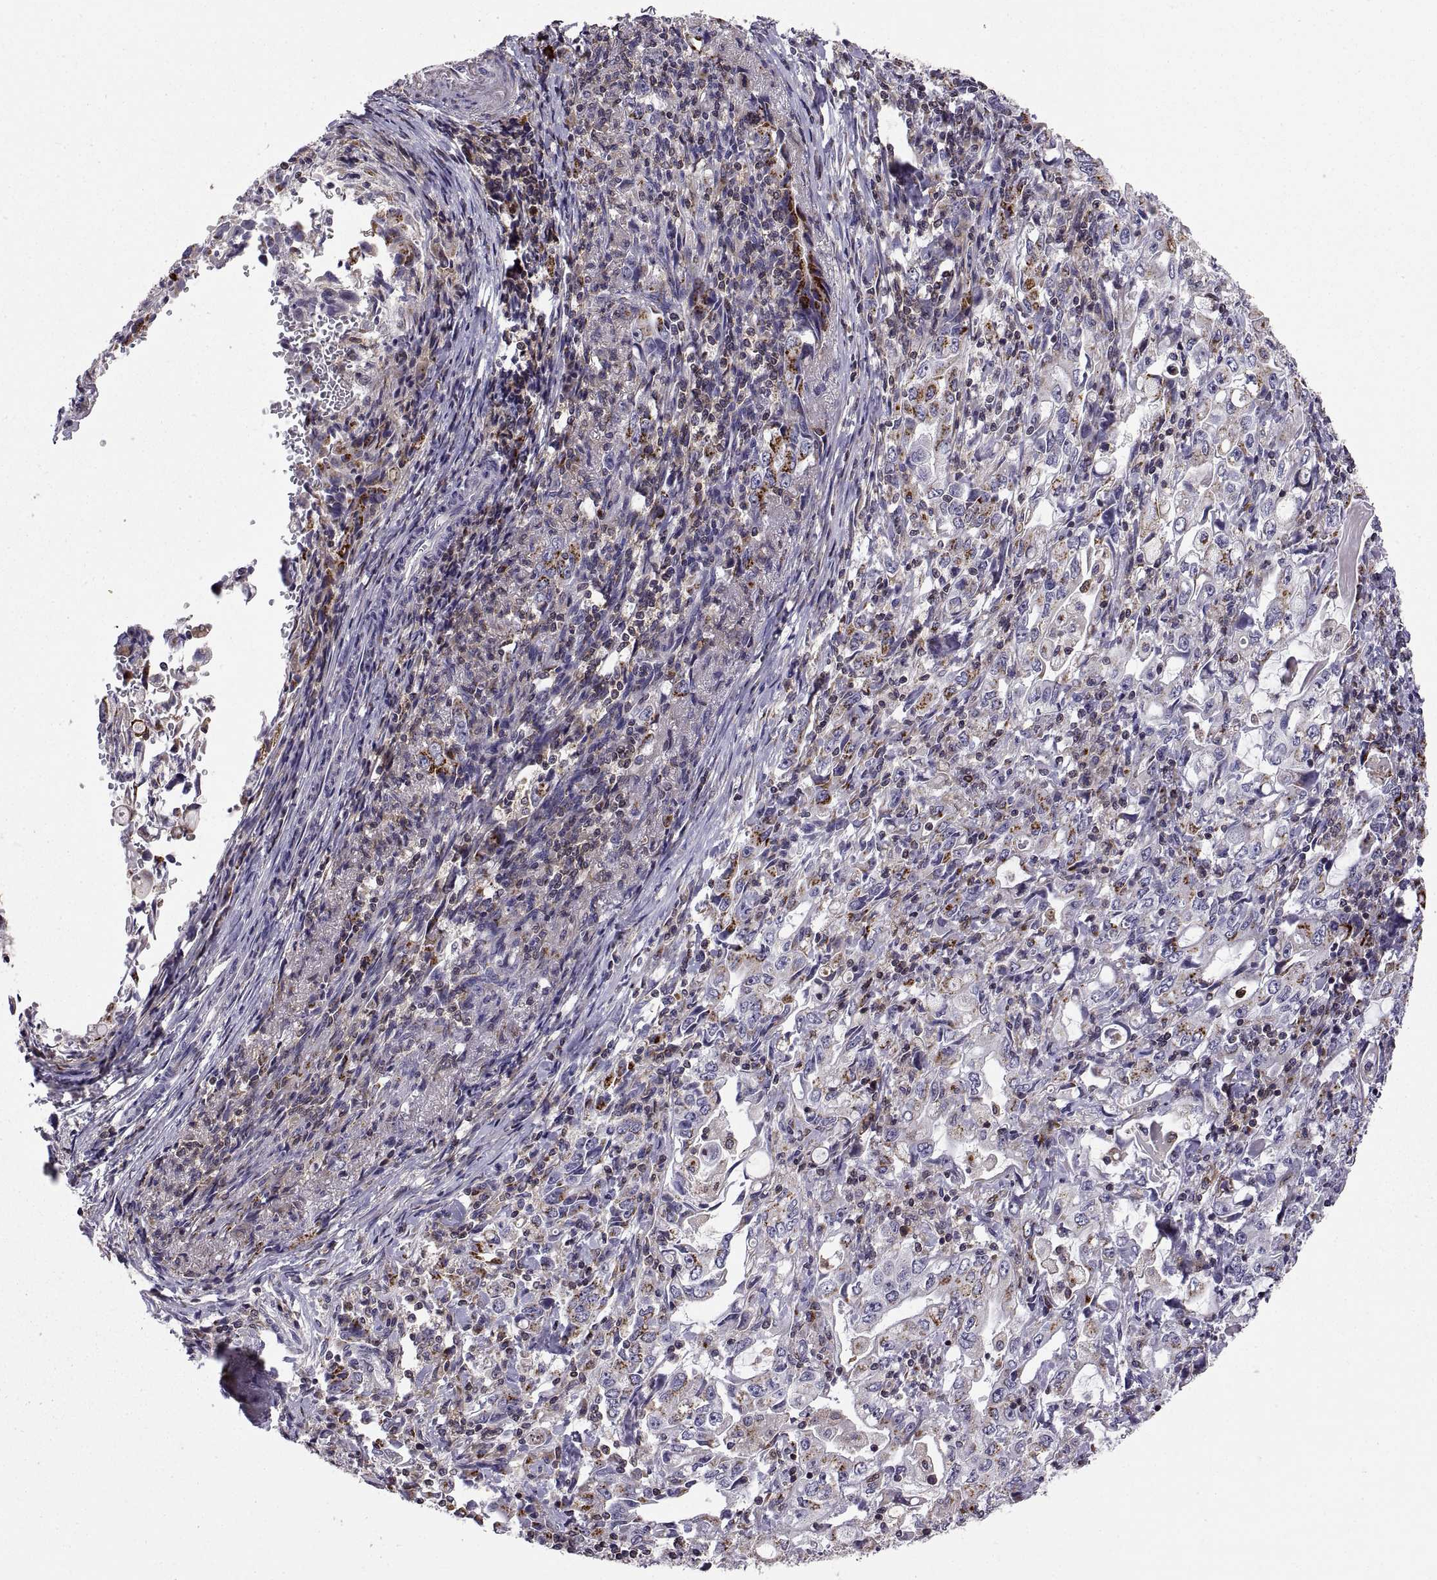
{"staining": {"intensity": "strong", "quantity": "<25%", "location": "cytoplasmic/membranous"}, "tissue": "stomach cancer", "cell_type": "Tumor cells", "image_type": "cancer", "snomed": [{"axis": "morphology", "description": "Adenocarcinoma, NOS"}, {"axis": "topography", "description": "Stomach, lower"}], "caption": "Protein staining by immunohistochemistry (IHC) reveals strong cytoplasmic/membranous expression in approximately <25% of tumor cells in stomach adenocarcinoma.", "gene": "ACAP1", "patient": {"sex": "female", "age": 72}}